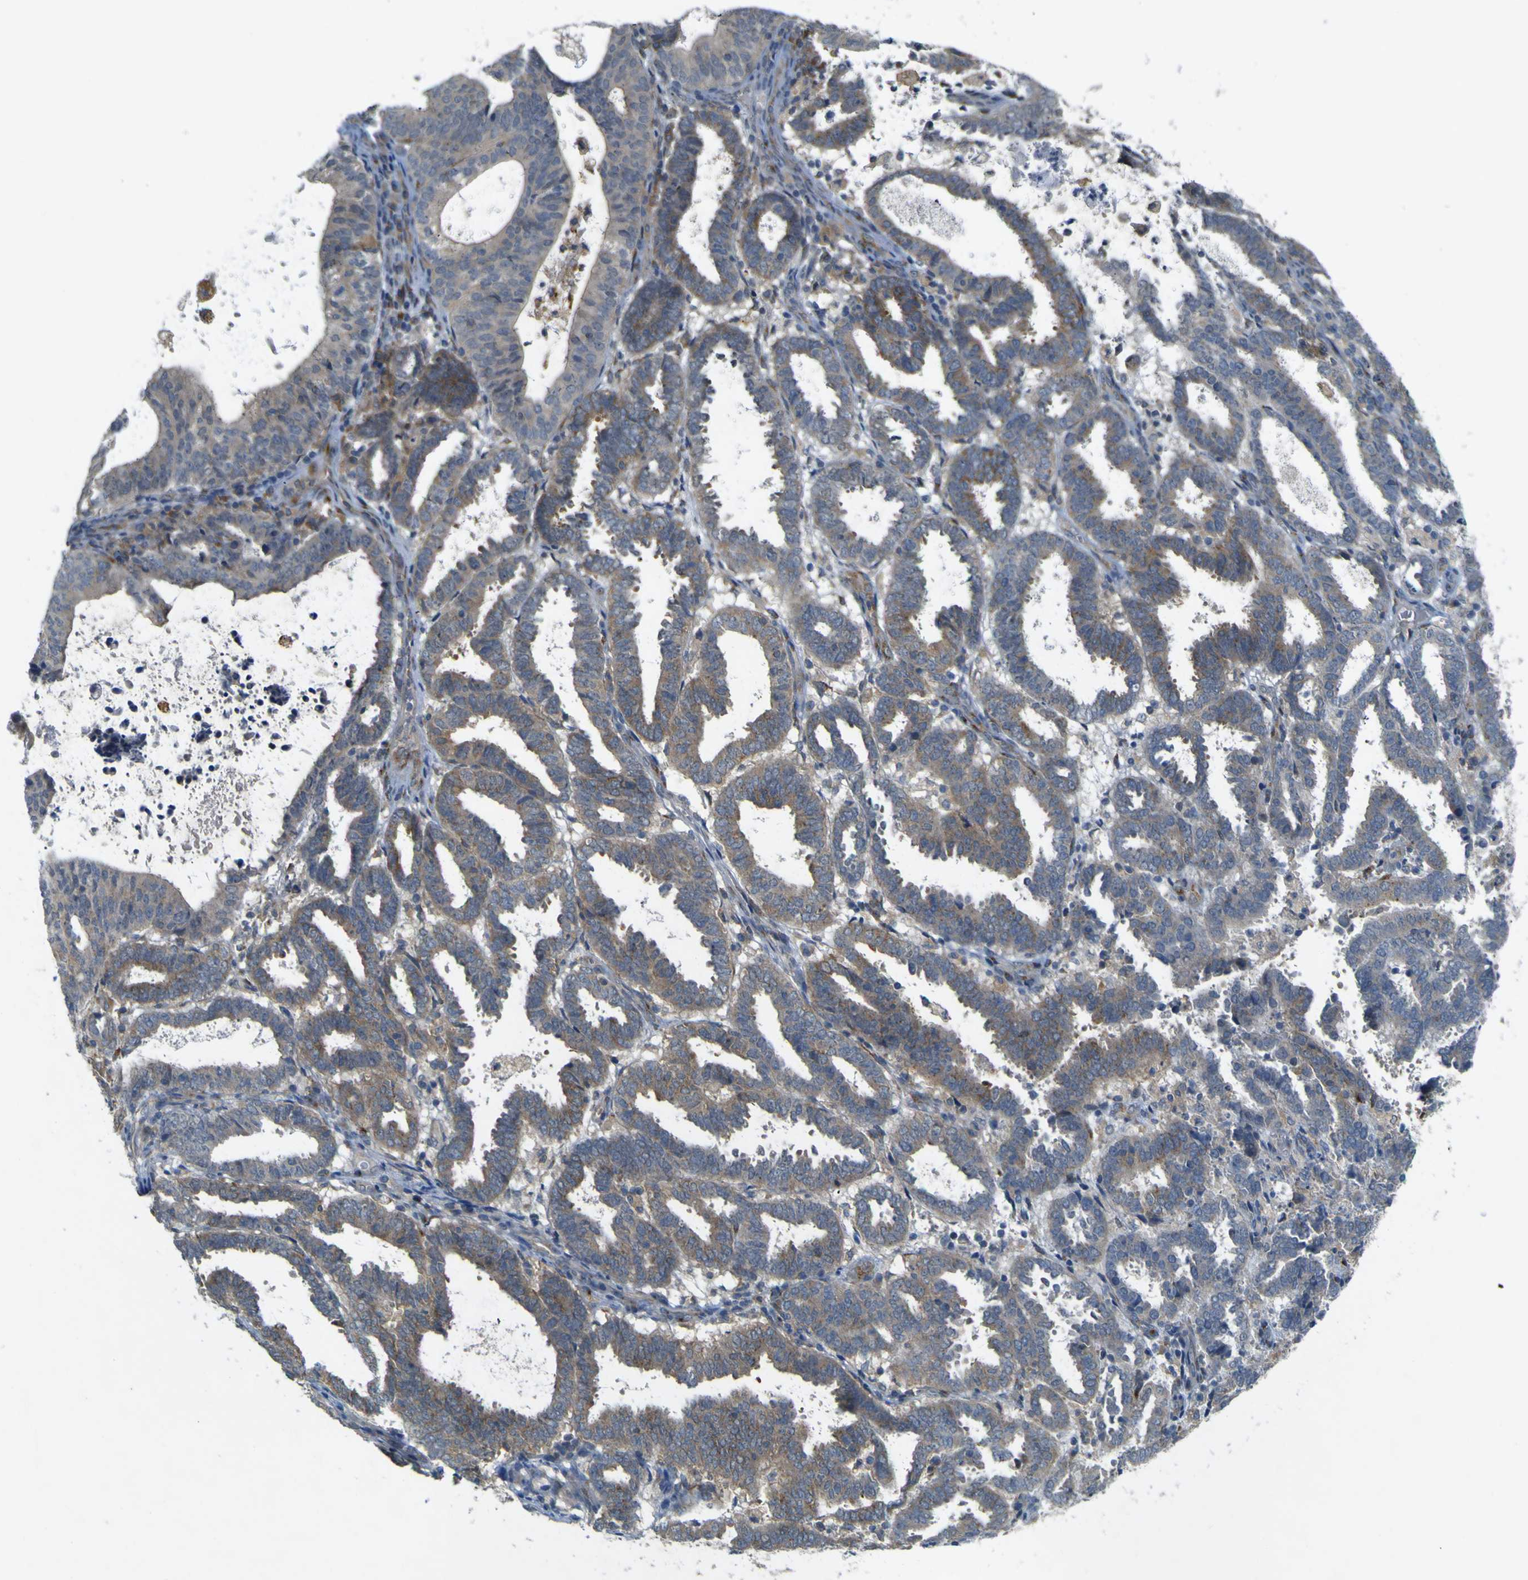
{"staining": {"intensity": "weak", "quantity": "<25%", "location": "cytoplasmic/membranous"}, "tissue": "endometrial cancer", "cell_type": "Tumor cells", "image_type": "cancer", "snomed": [{"axis": "morphology", "description": "Adenocarcinoma, NOS"}, {"axis": "topography", "description": "Uterus"}], "caption": "This is a micrograph of IHC staining of endometrial adenocarcinoma, which shows no expression in tumor cells.", "gene": "IGF2R", "patient": {"sex": "female", "age": 83}}